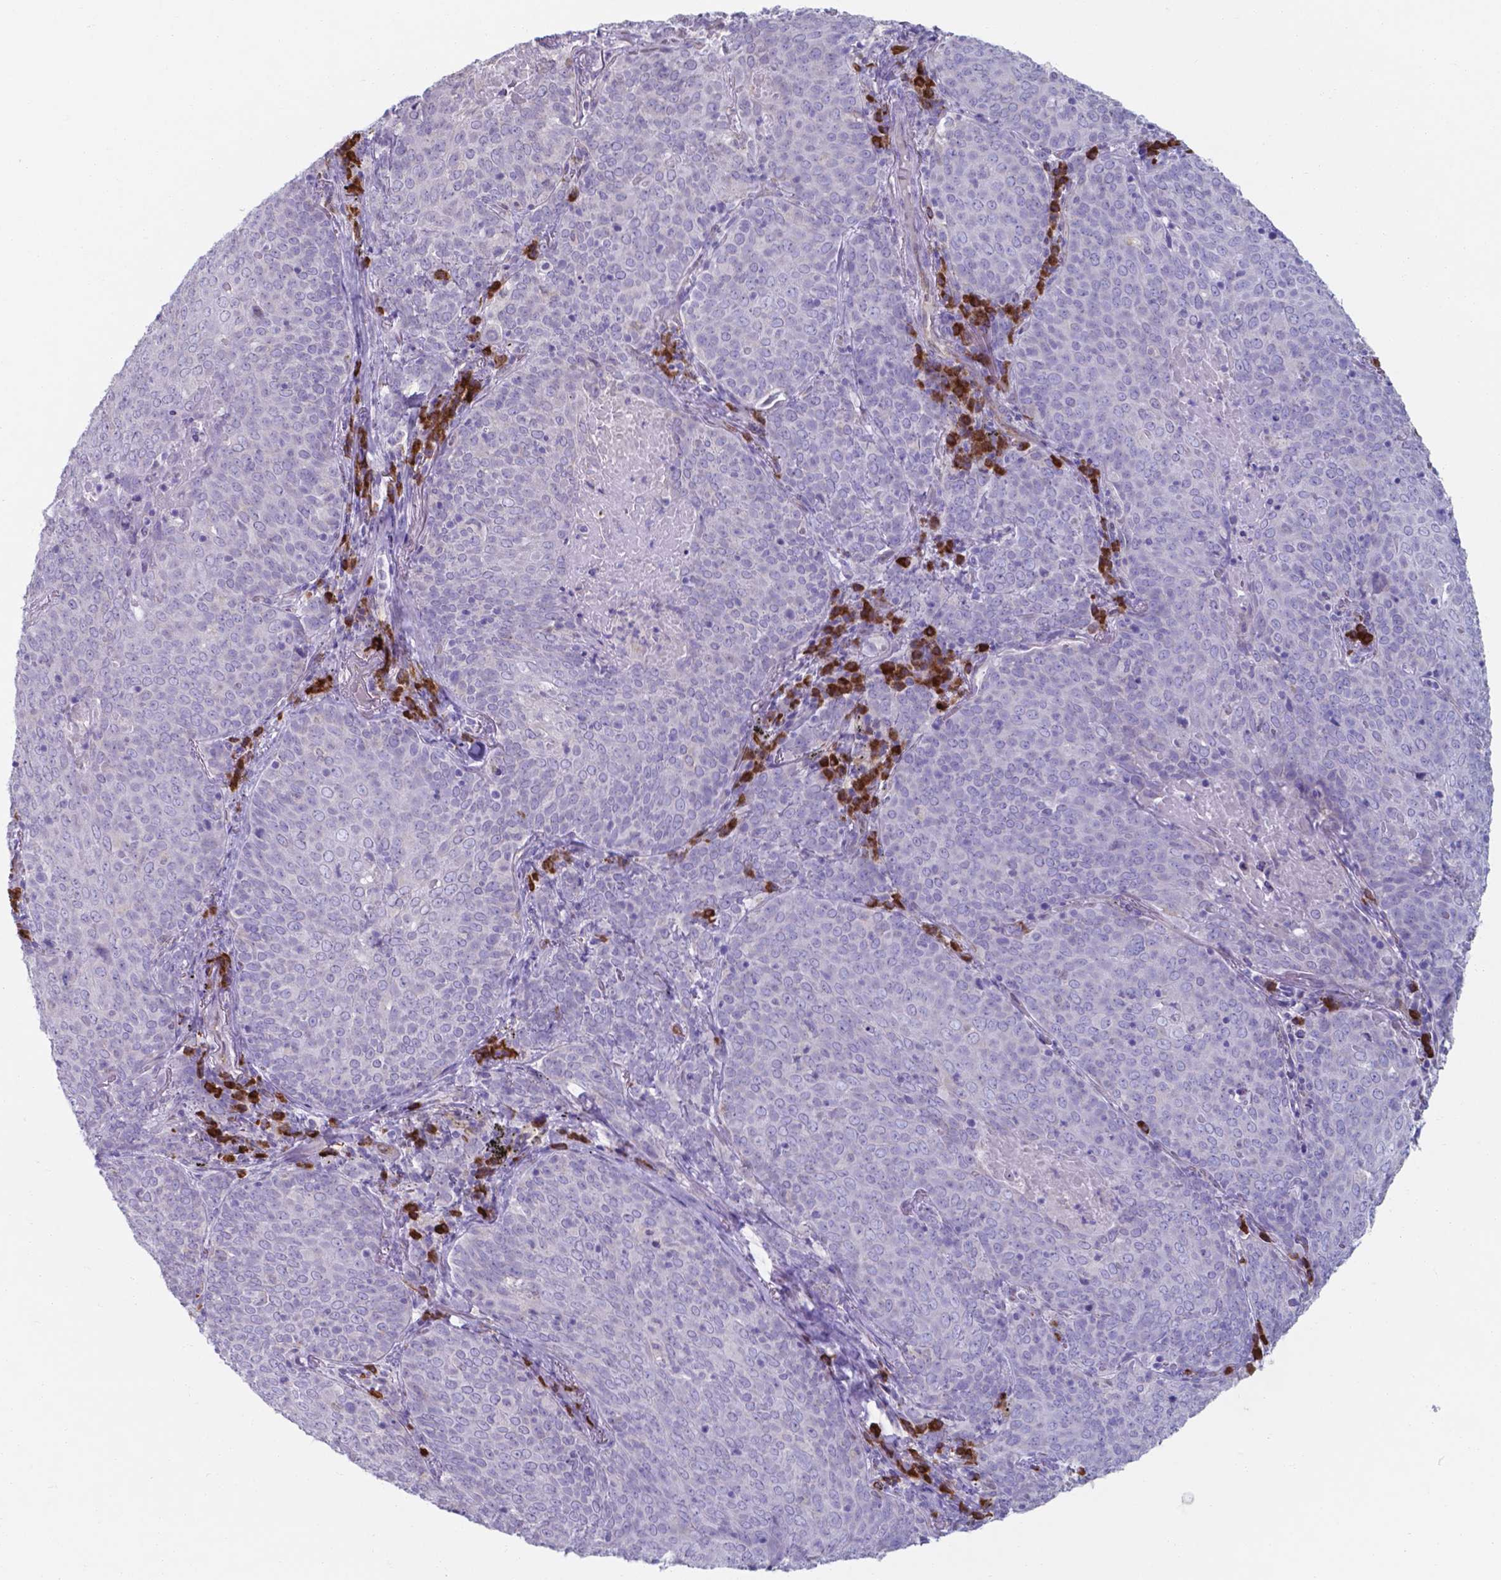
{"staining": {"intensity": "negative", "quantity": "none", "location": "none"}, "tissue": "lung cancer", "cell_type": "Tumor cells", "image_type": "cancer", "snomed": [{"axis": "morphology", "description": "Squamous cell carcinoma, NOS"}, {"axis": "topography", "description": "Lung"}], "caption": "The histopathology image demonstrates no staining of tumor cells in lung squamous cell carcinoma.", "gene": "UBE2J1", "patient": {"sex": "male", "age": 82}}